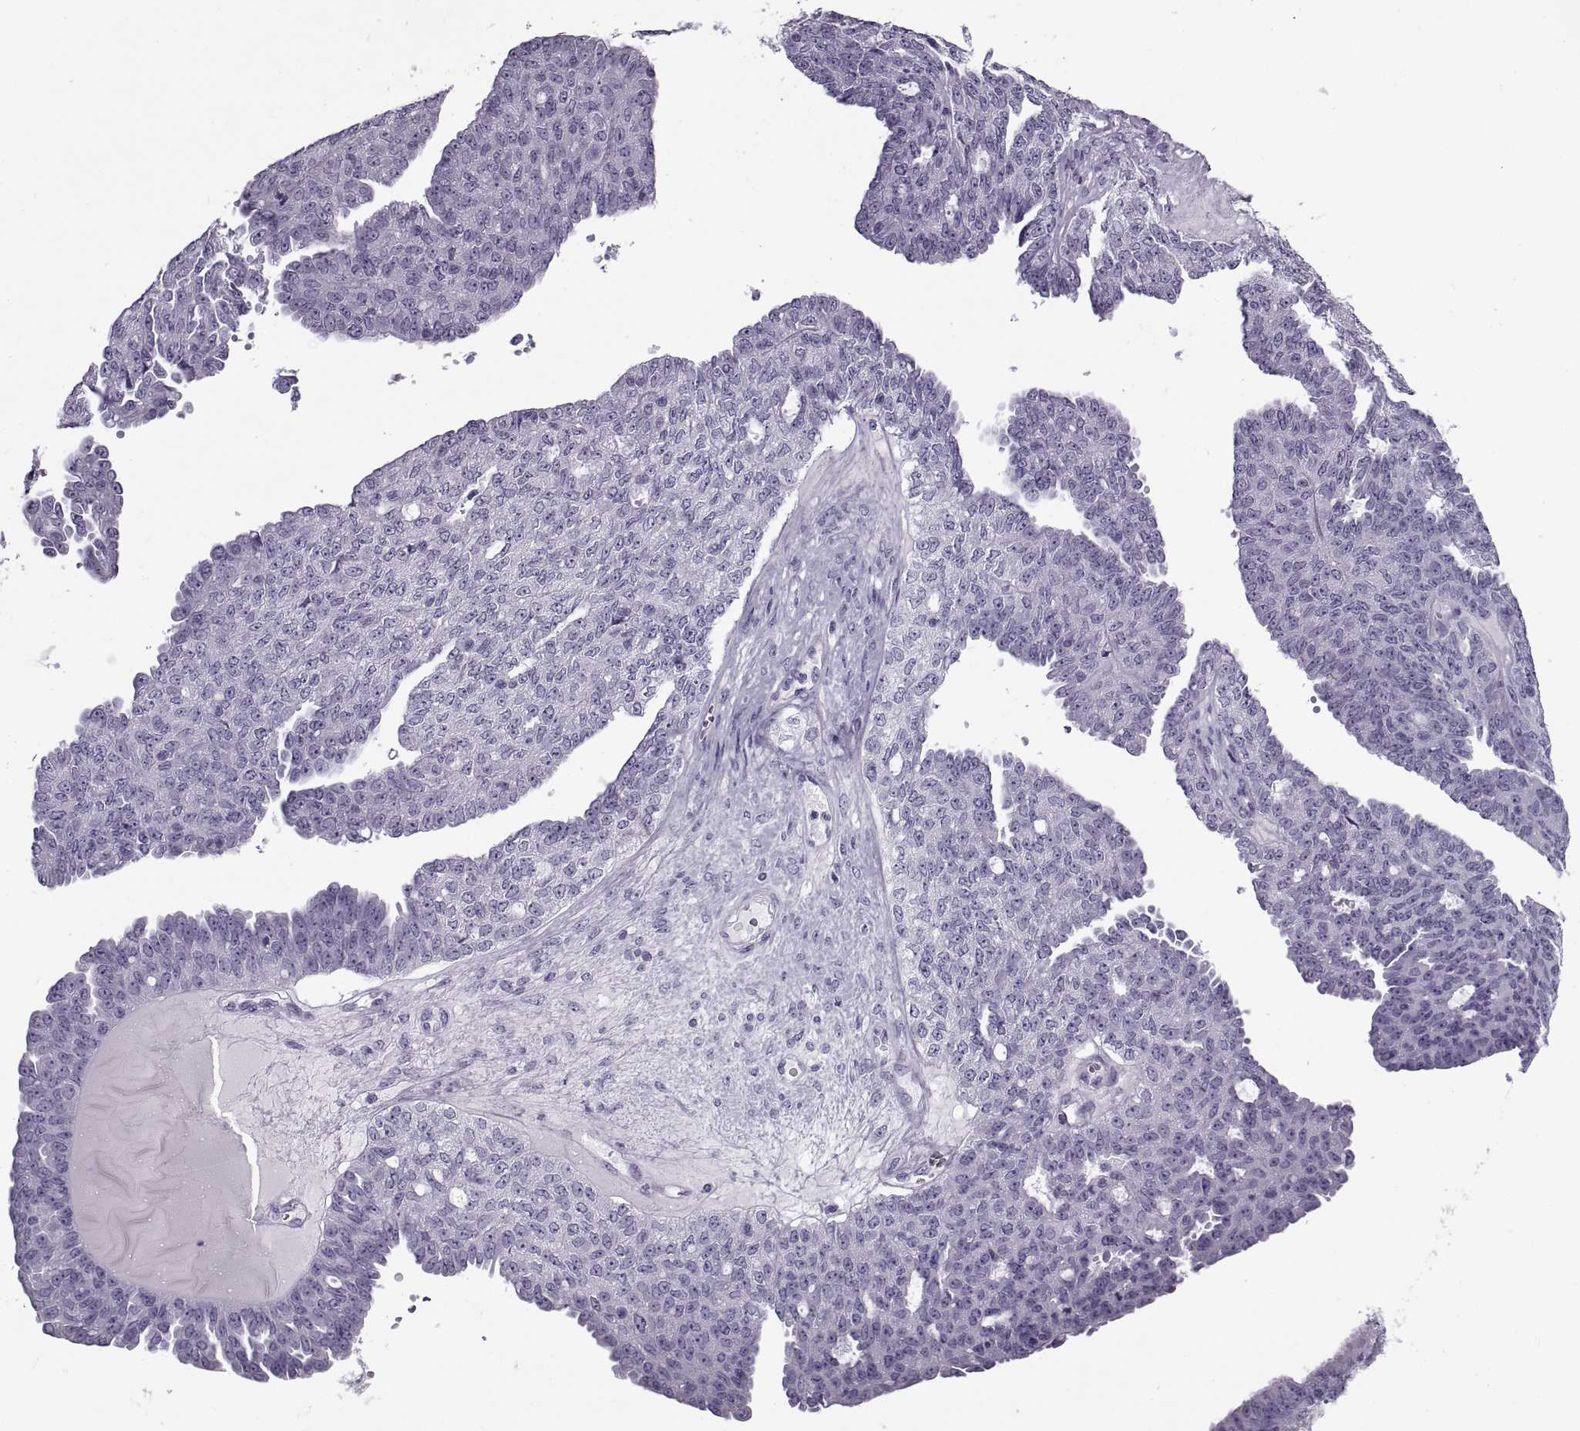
{"staining": {"intensity": "negative", "quantity": "none", "location": "none"}, "tissue": "ovarian cancer", "cell_type": "Tumor cells", "image_type": "cancer", "snomed": [{"axis": "morphology", "description": "Cystadenocarcinoma, serous, NOS"}, {"axis": "topography", "description": "Ovary"}], "caption": "DAB (3,3'-diaminobenzidine) immunohistochemical staining of human serous cystadenocarcinoma (ovarian) reveals no significant positivity in tumor cells.", "gene": "RLBP1", "patient": {"sex": "female", "age": 71}}